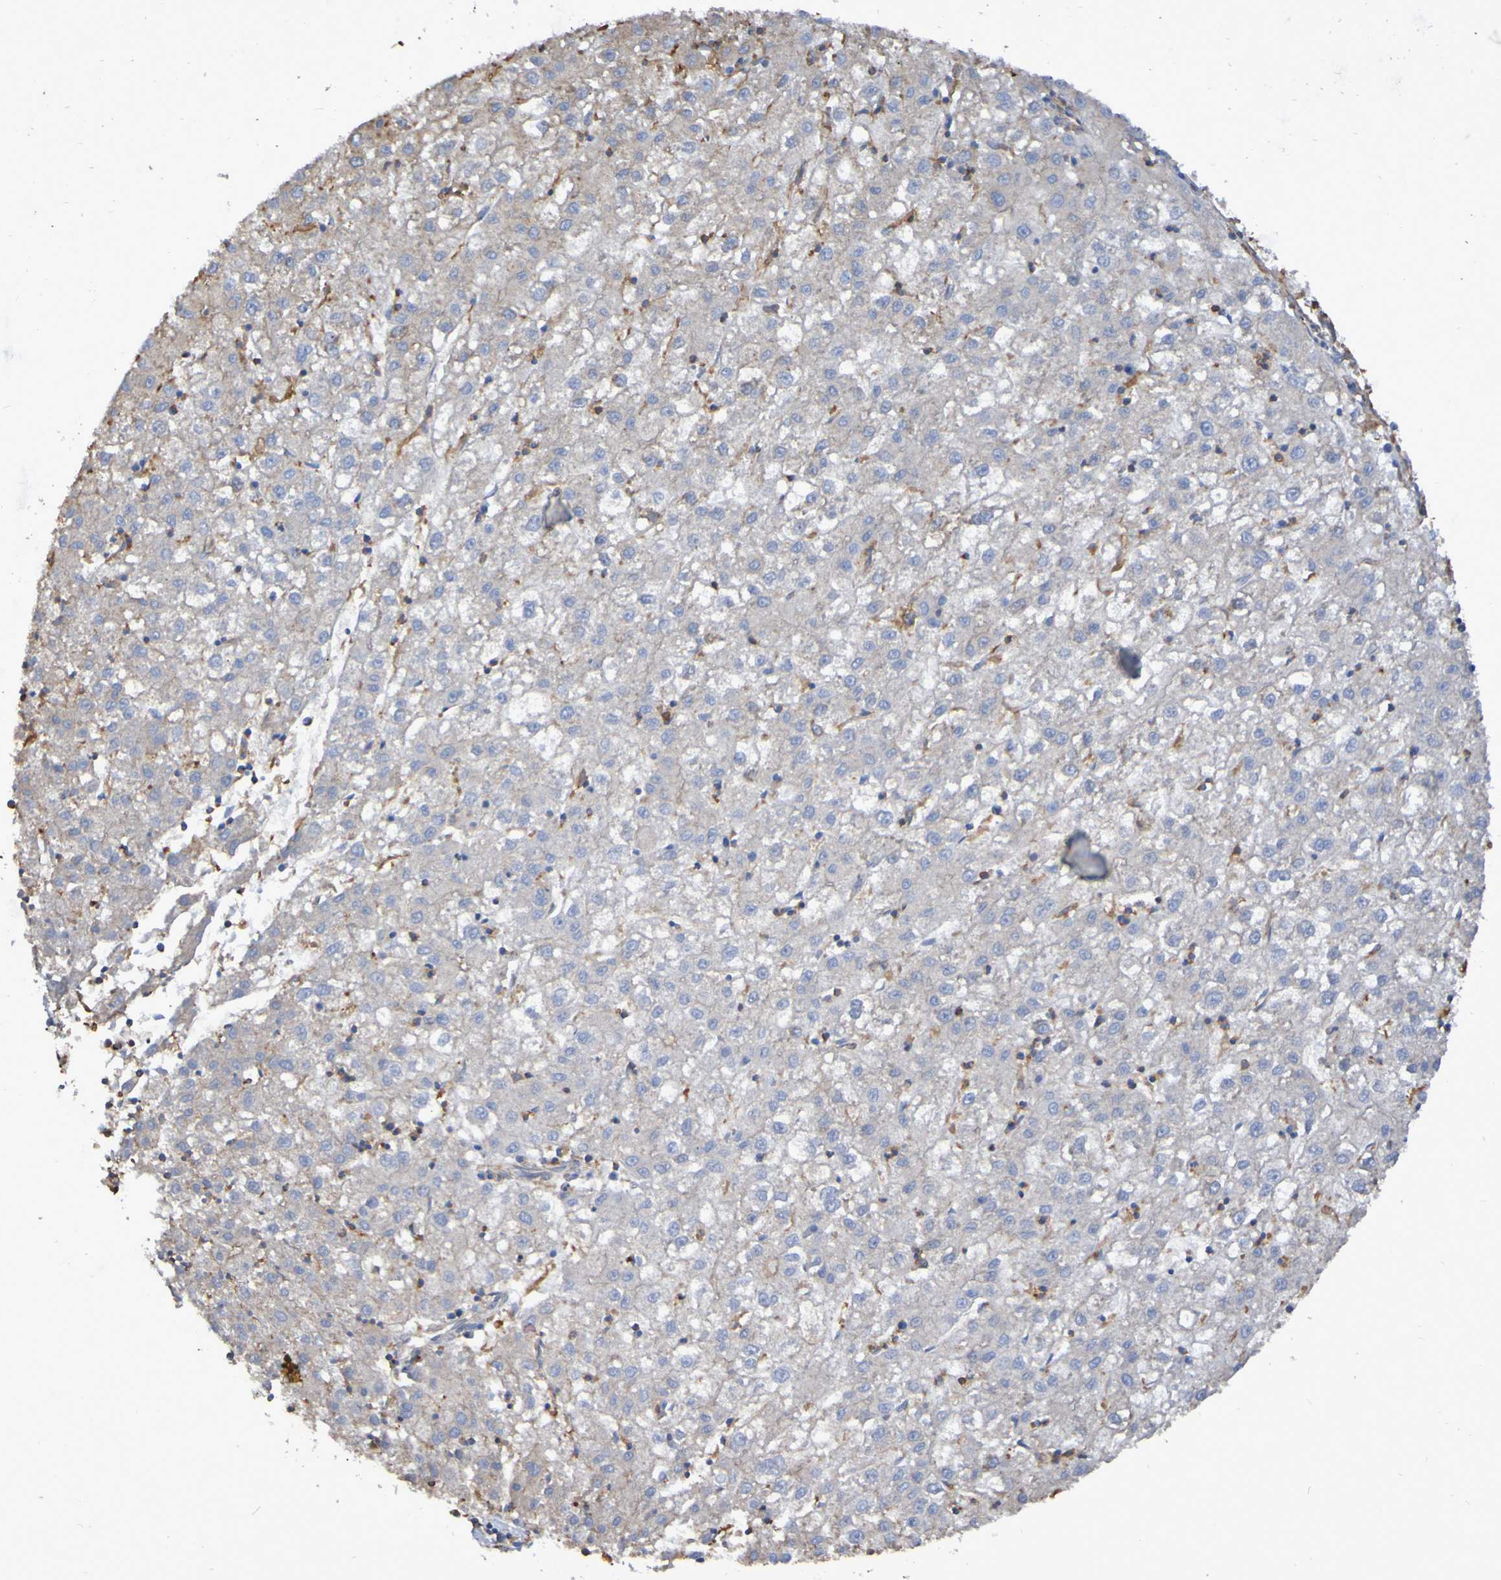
{"staining": {"intensity": "negative", "quantity": "none", "location": "none"}, "tissue": "liver cancer", "cell_type": "Tumor cells", "image_type": "cancer", "snomed": [{"axis": "morphology", "description": "Carcinoma, Hepatocellular, NOS"}, {"axis": "topography", "description": "Liver"}], "caption": "The histopathology image demonstrates no staining of tumor cells in liver cancer. (IHC, brightfield microscopy, high magnification).", "gene": "SYNJ1", "patient": {"sex": "male", "age": 72}}